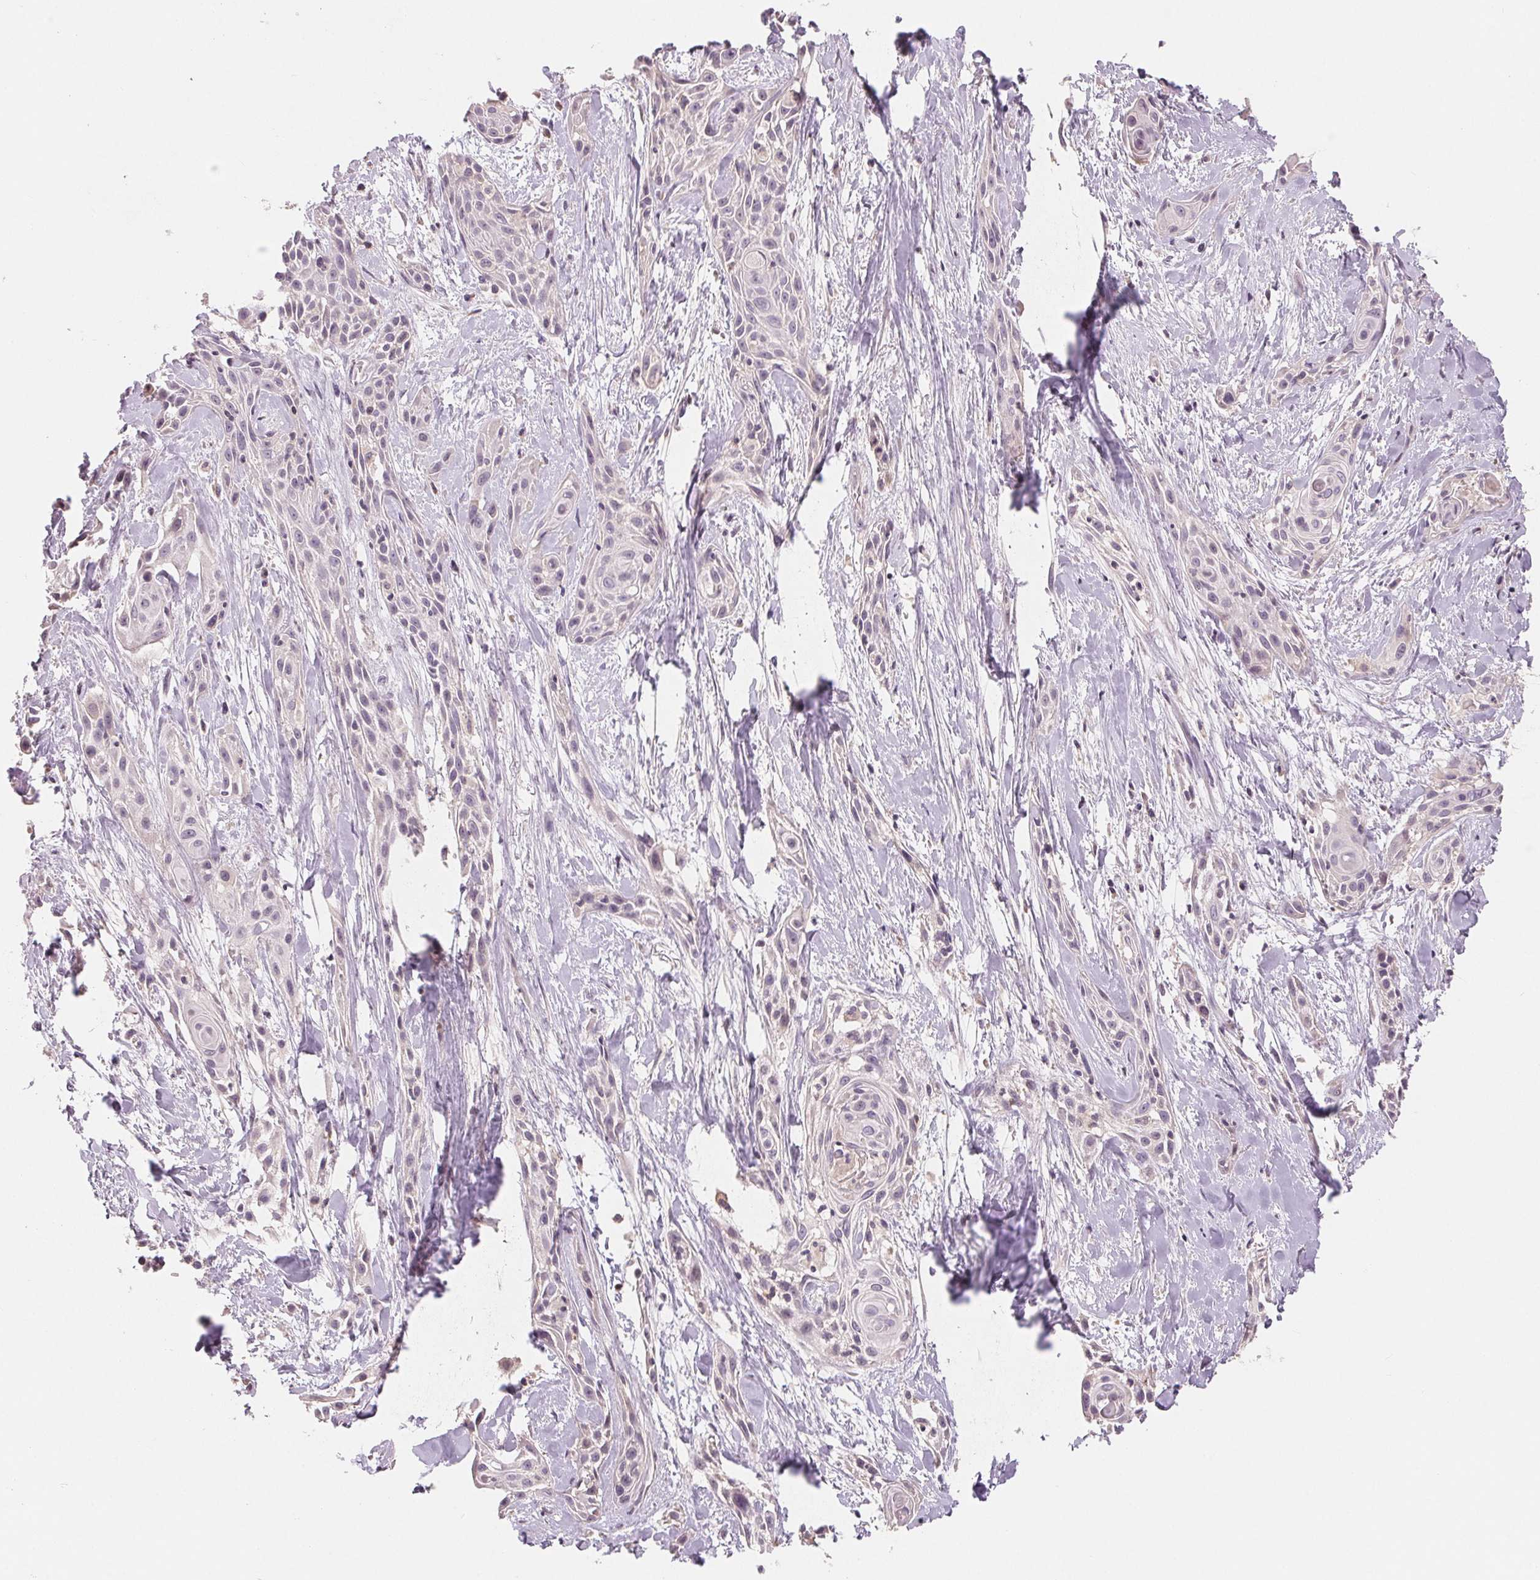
{"staining": {"intensity": "negative", "quantity": "none", "location": "none"}, "tissue": "skin cancer", "cell_type": "Tumor cells", "image_type": "cancer", "snomed": [{"axis": "morphology", "description": "Squamous cell carcinoma, NOS"}, {"axis": "topography", "description": "Skin"}, {"axis": "topography", "description": "Anal"}], "caption": "Immunohistochemical staining of skin cancer (squamous cell carcinoma) displays no significant positivity in tumor cells. (DAB (3,3'-diaminobenzidine) IHC visualized using brightfield microscopy, high magnification).", "gene": "AQP8", "patient": {"sex": "male", "age": 64}}